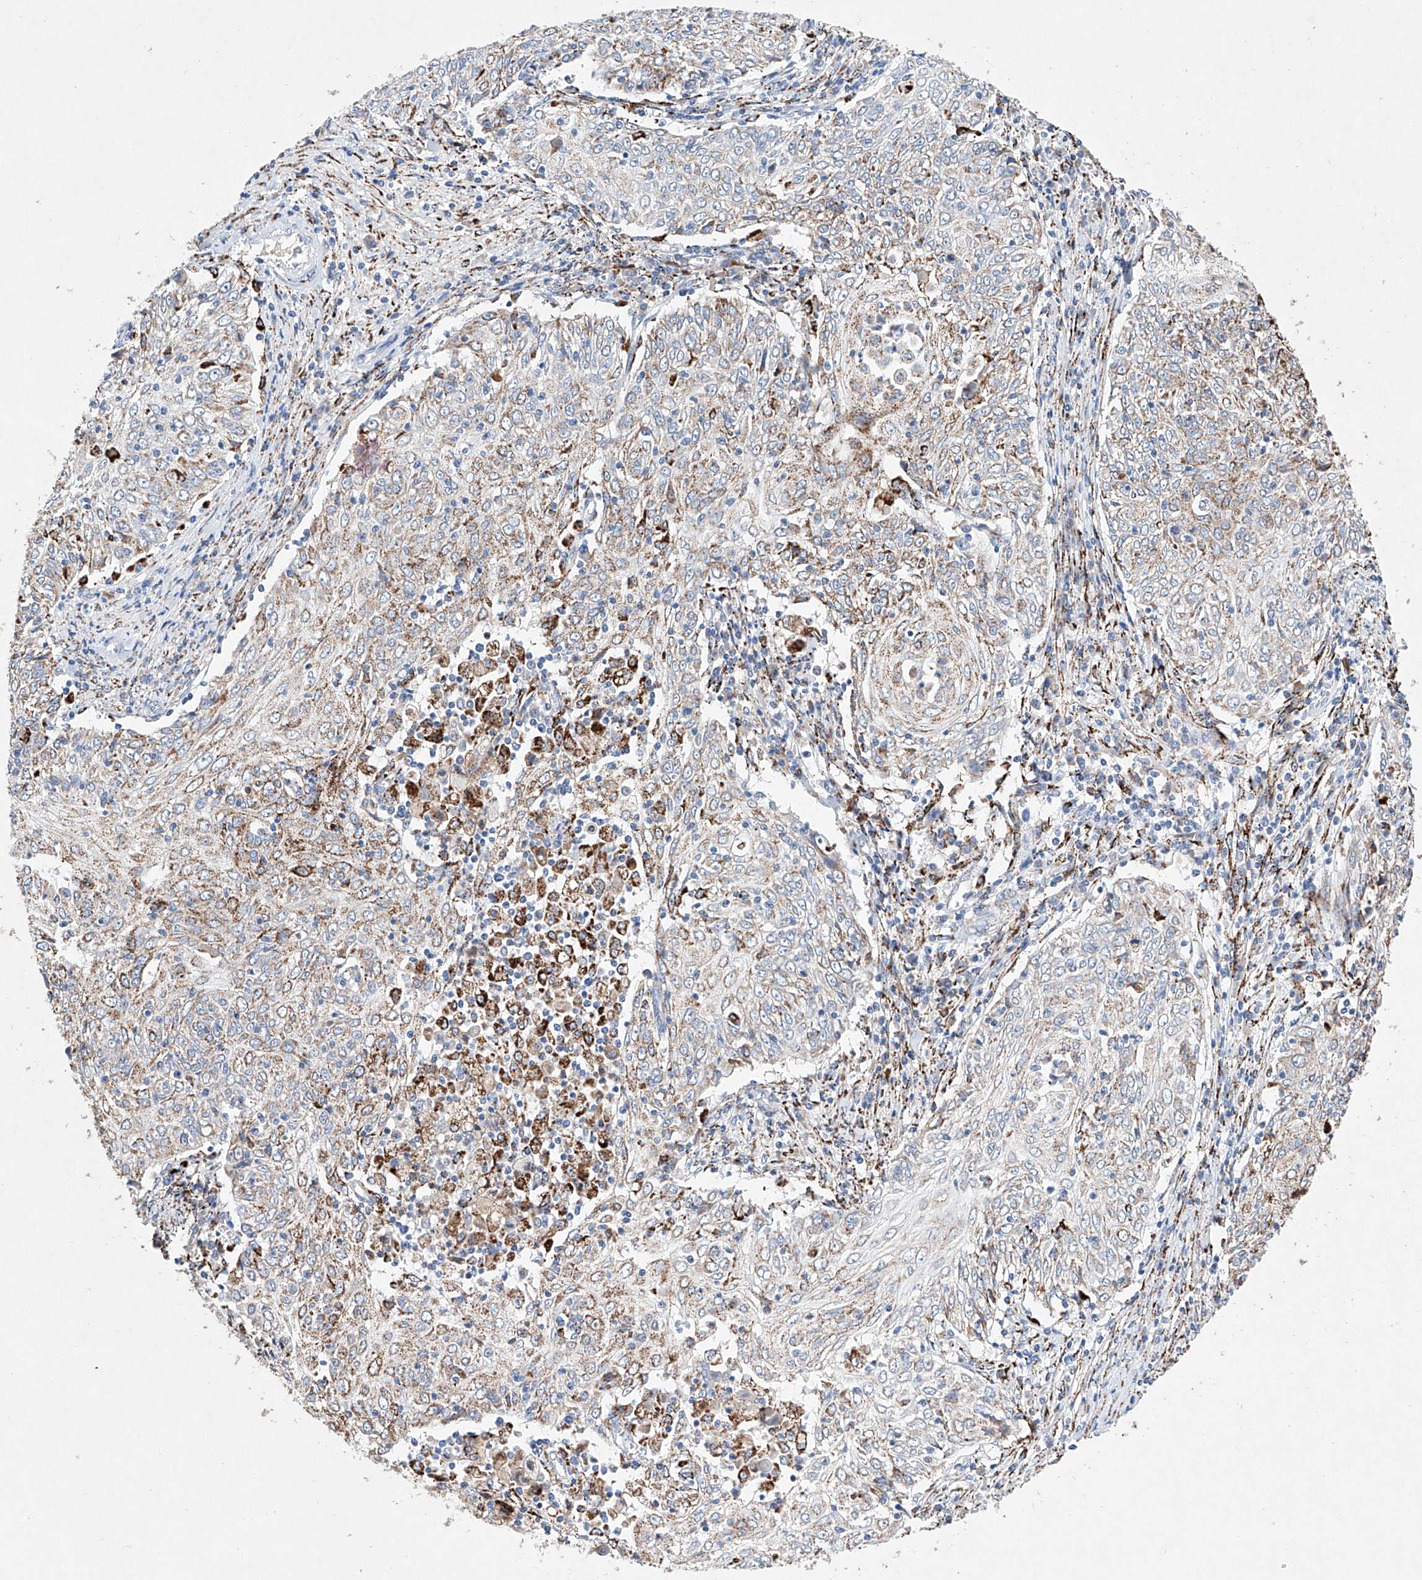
{"staining": {"intensity": "weak", "quantity": "25%-75%", "location": "cytoplasmic/membranous"}, "tissue": "cervical cancer", "cell_type": "Tumor cells", "image_type": "cancer", "snomed": [{"axis": "morphology", "description": "Squamous cell carcinoma, NOS"}, {"axis": "topography", "description": "Cervix"}], "caption": "Brown immunohistochemical staining in human cervical cancer (squamous cell carcinoma) displays weak cytoplasmic/membranous staining in about 25%-75% of tumor cells.", "gene": "NRROS", "patient": {"sex": "female", "age": 48}}